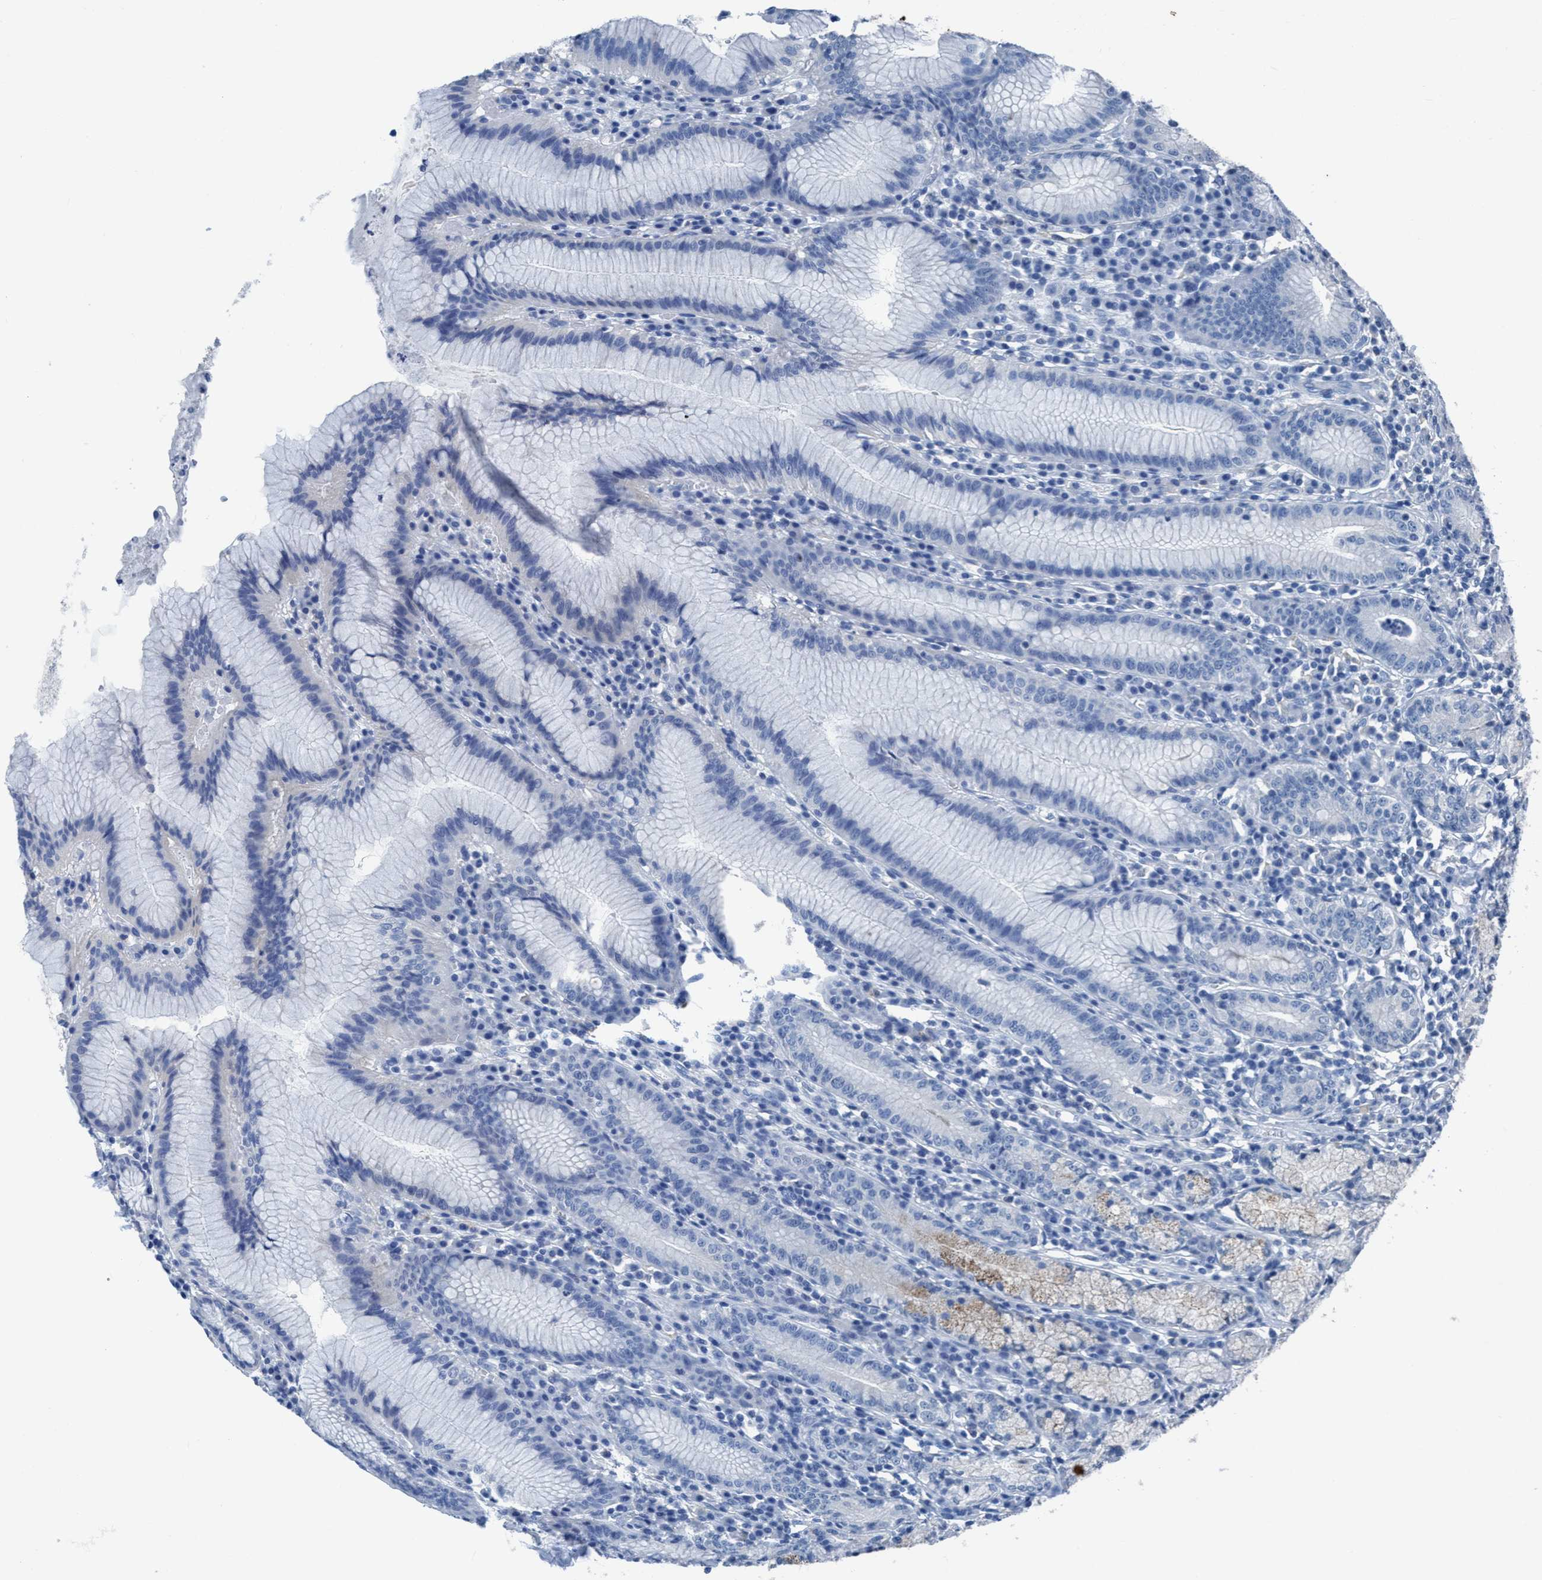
{"staining": {"intensity": "negative", "quantity": "none", "location": "none"}, "tissue": "stomach", "cell_type": "Glandular cells", "image_type": "normal", "snomed": [{"axis": "morphology", "description": "Normal tissue, NOS"}, {"axis": "topography", "description": "Stomach"}], "caption": "Stomach stained for a protein using IHC shows no staining glandular cells.", "gene": "DNAI1", "patient": {"sex": "male", "age": 55}}